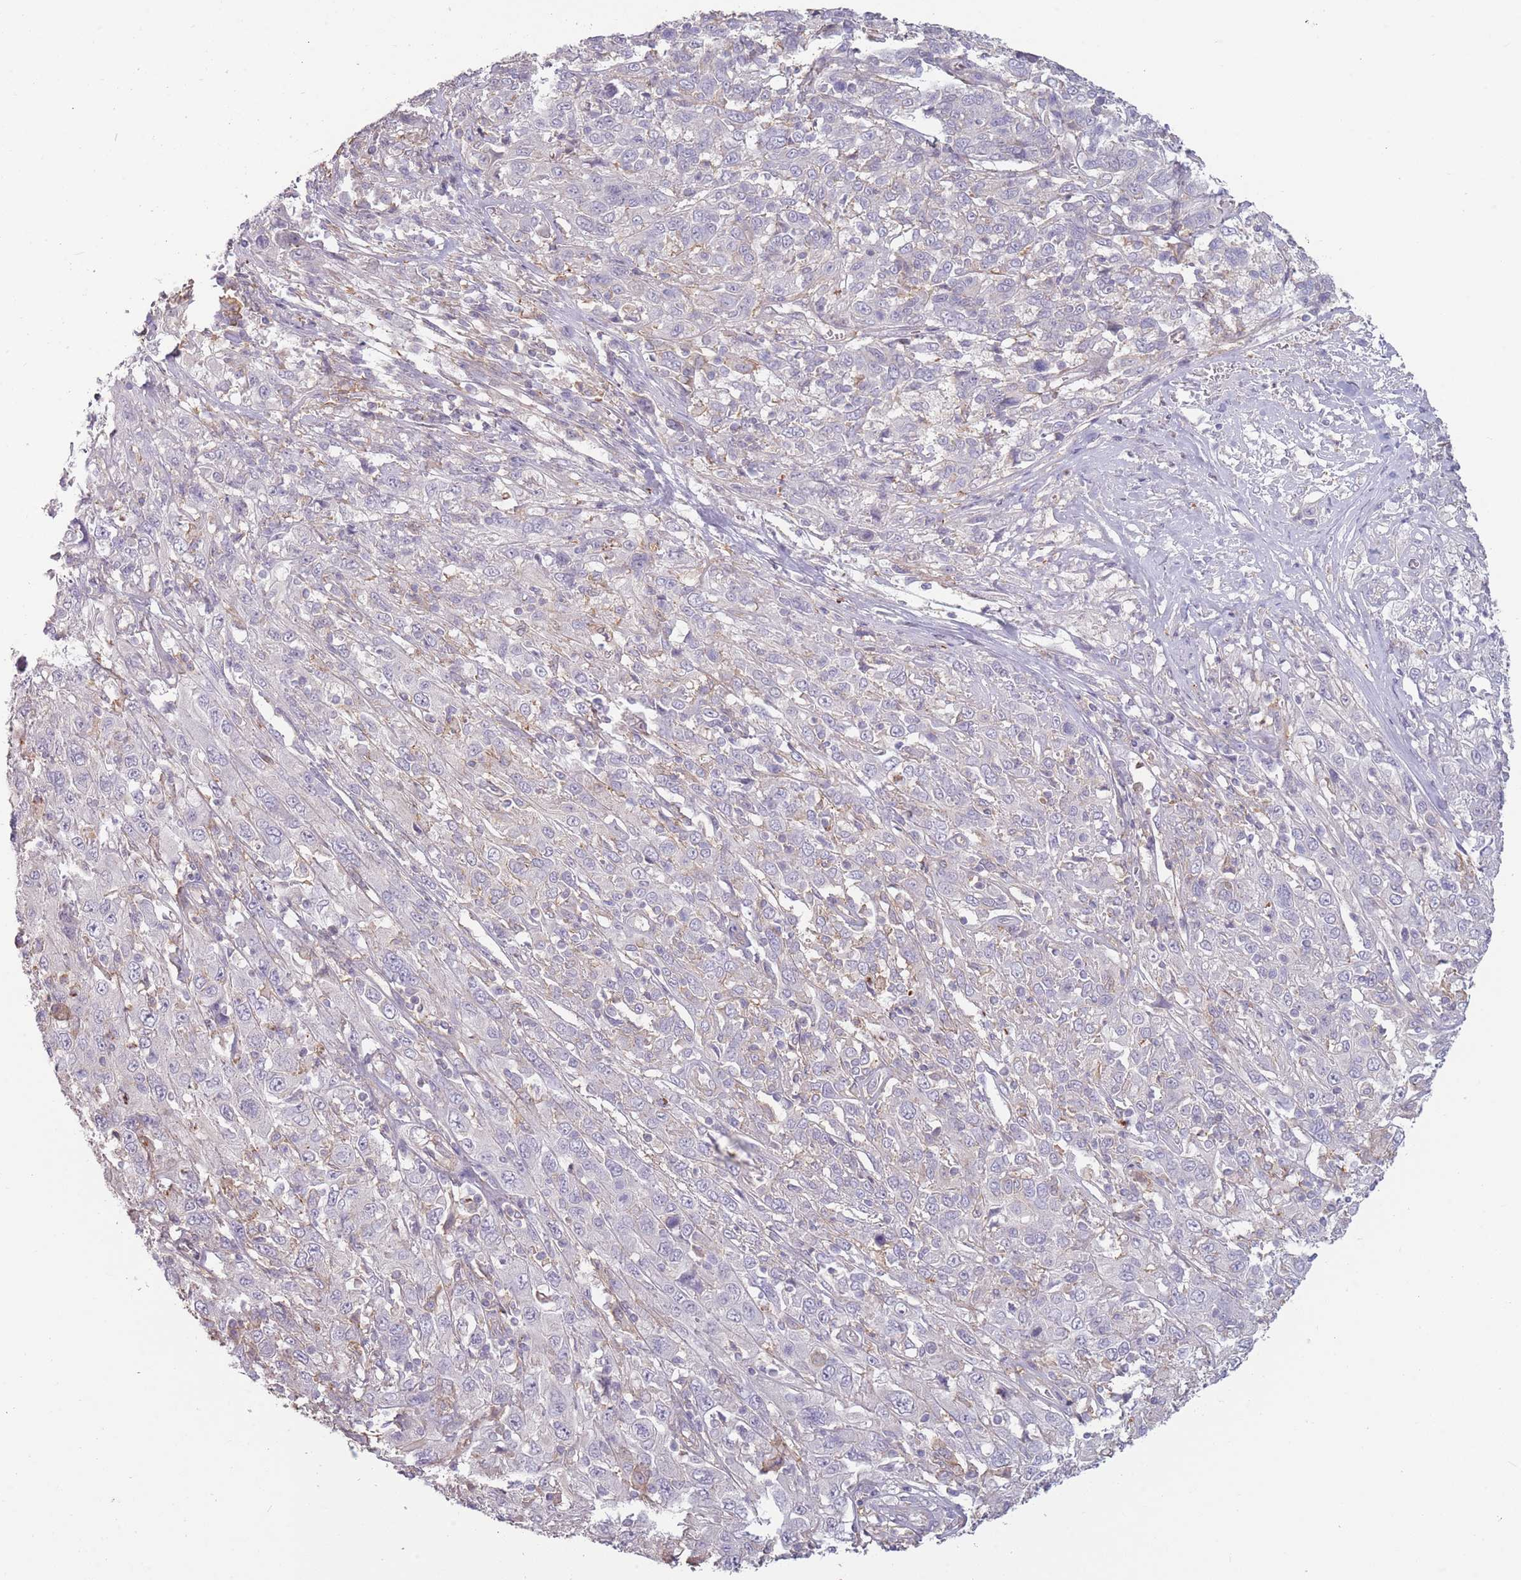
{"staining": {"intensity": "negative", "quantity": "none", "location": "none"}, "tissue": "cervical cancer", "cell_type": "Tumor cells", "image_type": "cancer", "snomed": [{"axis": "morphology", "description": "Squamous cell carcinoma, NOS"}, {"axis": "topography", "description": "Cervix"}], "caption": "A photomicrograph of cervical cancer stained for a protein reveals no brown staining in tumor cells.", "gene": "TET3", "patient": {"sex": "female", "age": 46}}